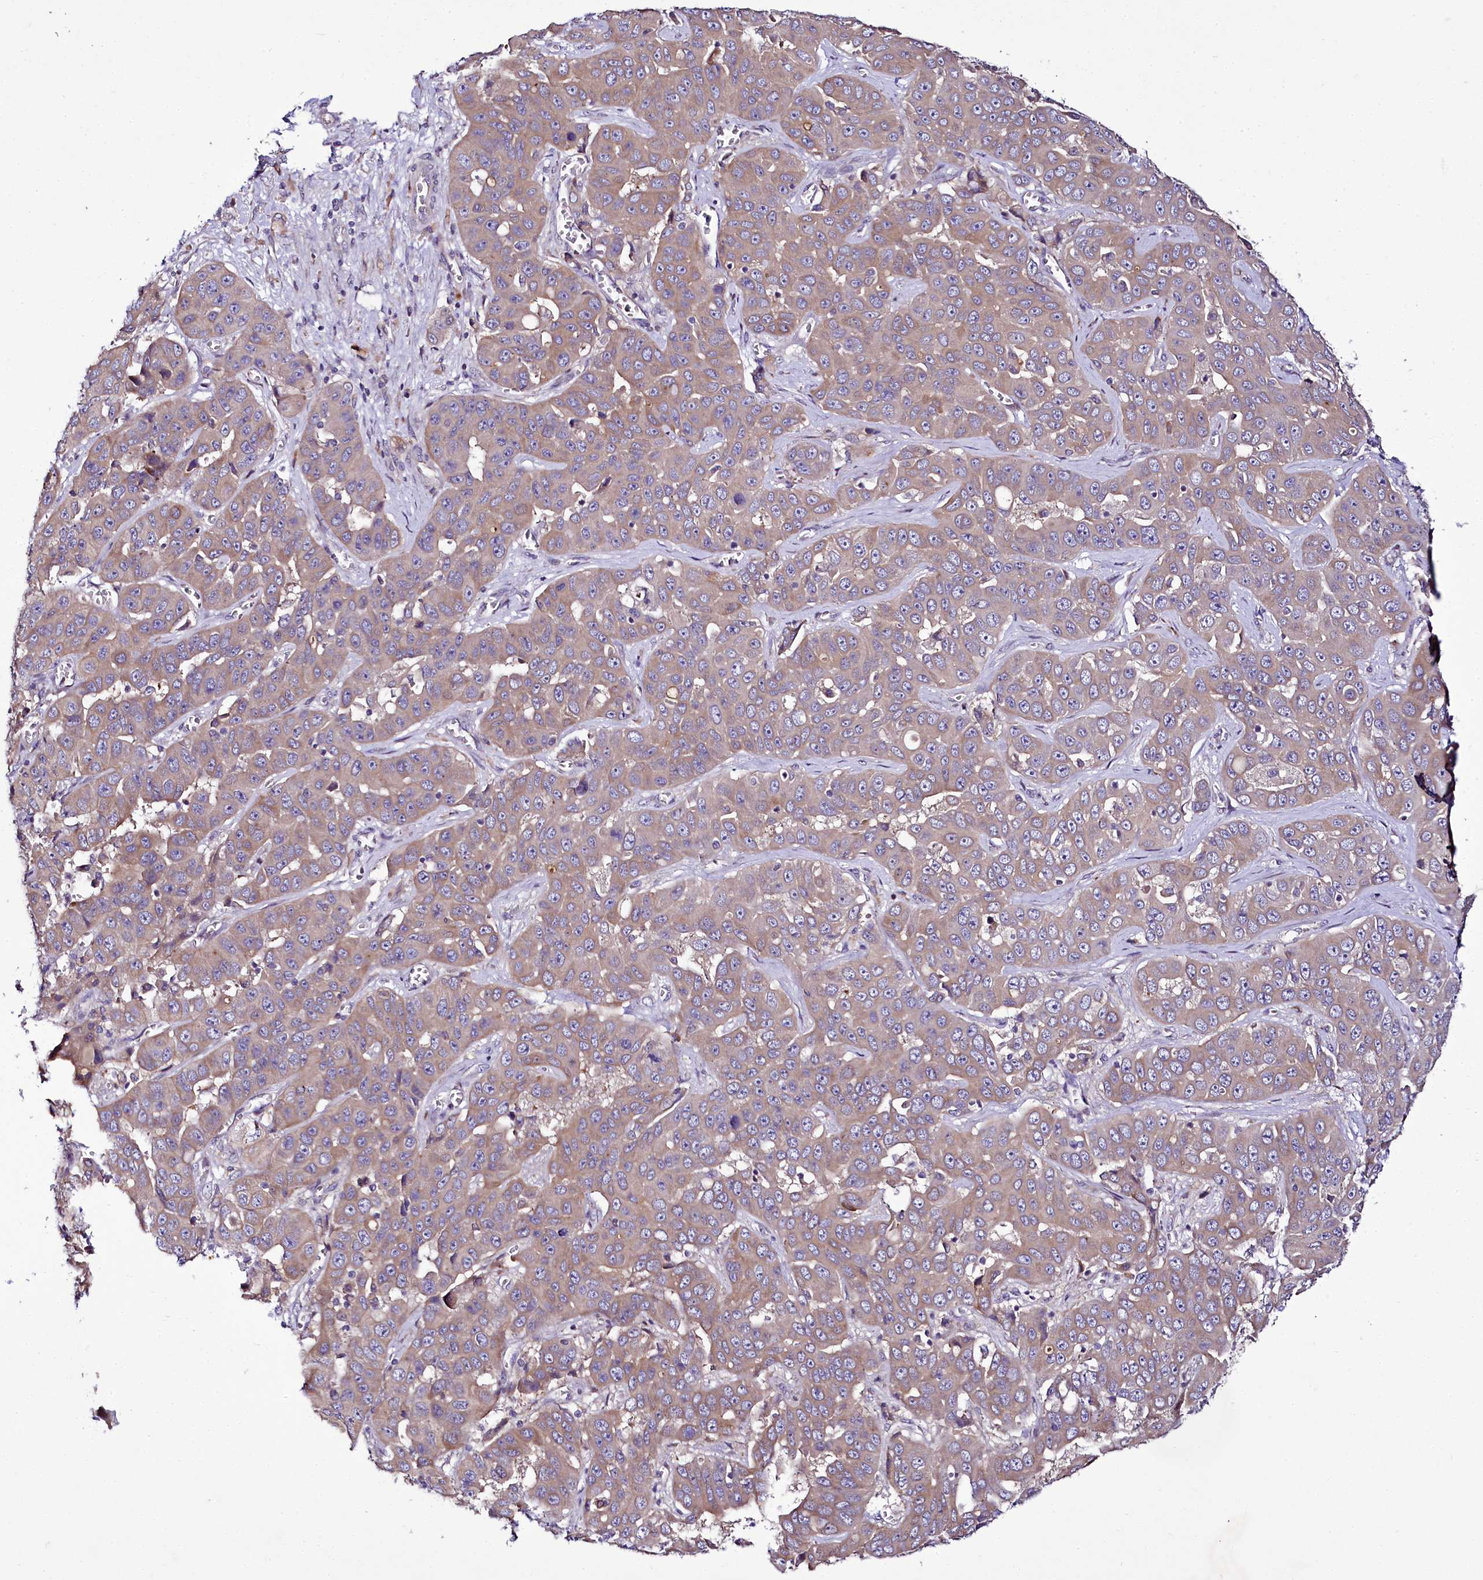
{"staining": {"intensity": "weak", "quantity": "25%-75%", "location": "cytoplasmic/membranous"}, "tissue": "liver cancer", "cell_type": "Tumor cells", "image_type": "cancer", "snomed": [{"axis": "morphology", "description": "Cholangiocarcinoma"}, {"axis": "topography", "description": "Liver"}], "caption": "Protein expression analysis of cholangiocarcinoma (liver) shows weak cytoplasmic/membranous expression in about 25%-75% of tumor cells. The protein is shown in brown color, while the nuclei are stained blue.", "gene": "ZC3H12C", "patient": {"sex": "female", "age": 52}}